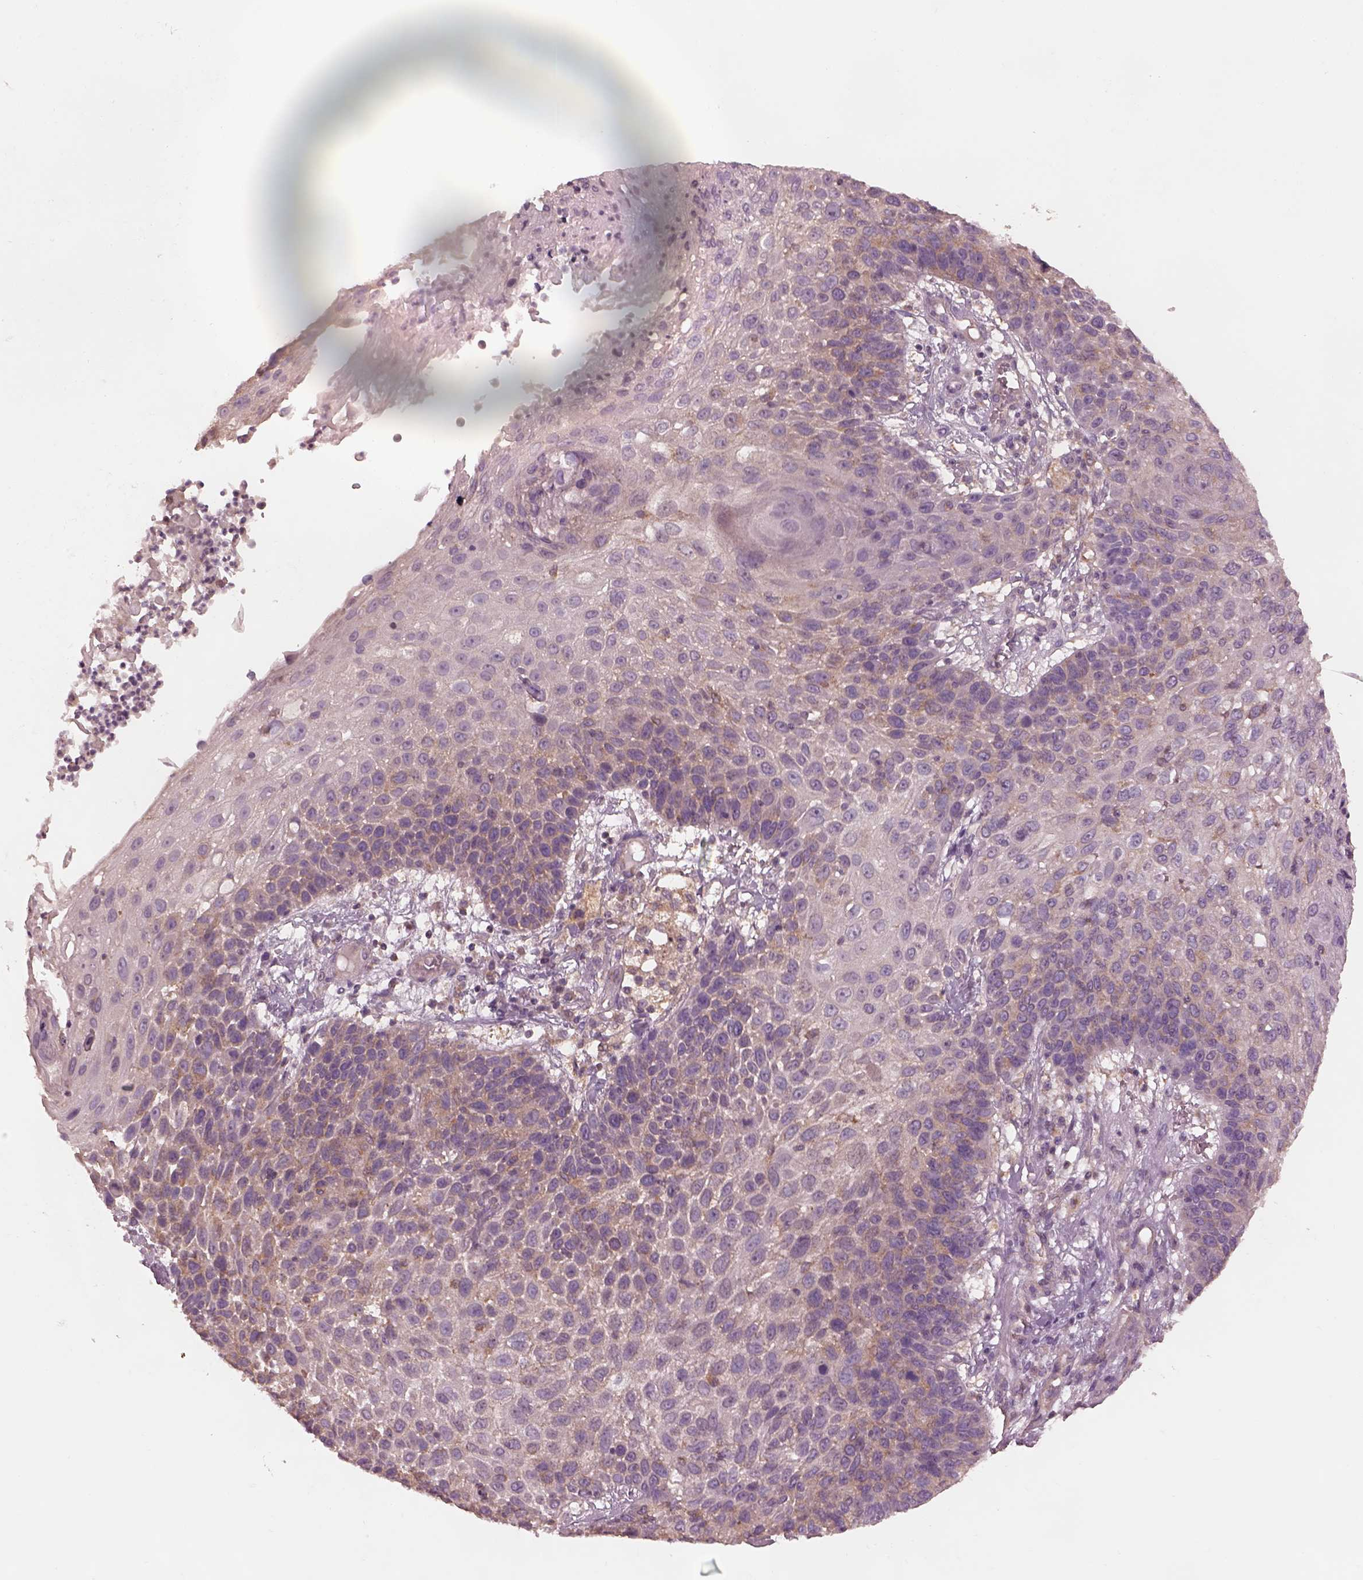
{"staining": {"intensity": "weak", "quantity": "<25%", "location": "cytoplasmic/membranous"}, "tissue": "skin cancer", "cell_type": "Tumor cells", "image_type": "cancer", "snomed": [{"axis": "morphology", "description": "Squamous cell carcinoma, NOS"}, {"axis": "topography", "description": "Skin"}], "caption": "Histopathology image shows no protein staining in tumor cells of skin squamous cell carcinoma tissue.", "gene": "PRKACG", "patient": {"sex": "male", "age": 92}}